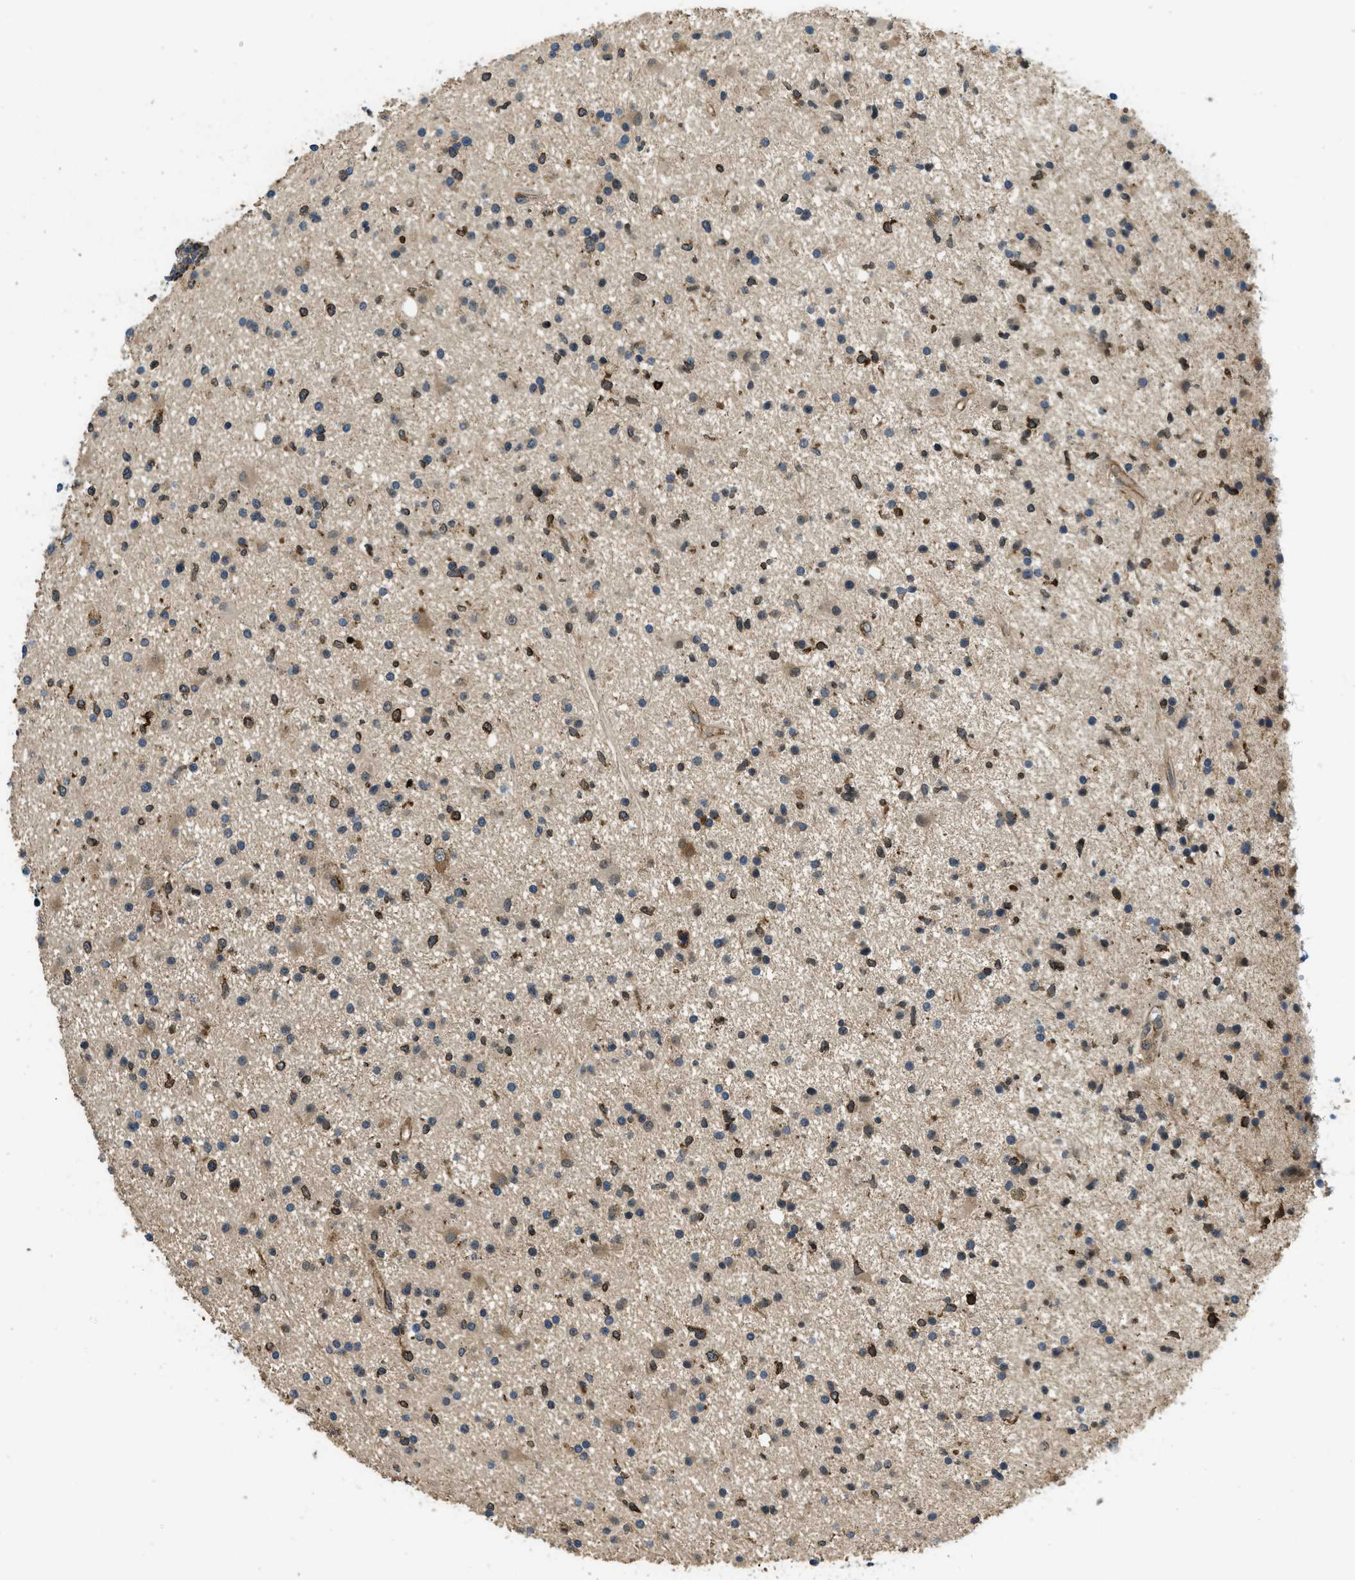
{"staining": {"intensity": "moderate", "quantity": "25%-75%", "location": "cytoplasmic/membranous"}, "tissue": "glioma", "cell_type": "Tumor cells", "image_type": "cancer", "snomed": [{"axis": "morphology", "description": "Glioma, malignant, High grade"}, {"axis": "topography", "description": "Brain"}], "caption": "Immunohistochemistry (DAB) staining of glioma demonstrates moderate cytoplasmic/membranous protein positivity in about 25%-75% of tumor cells. Immunohistochemistry (ihc) stains the protein of interest in brown and the nuclei are stained blue.", "gene": "CGN", "patient": {"sex": "male", "age": 33}}